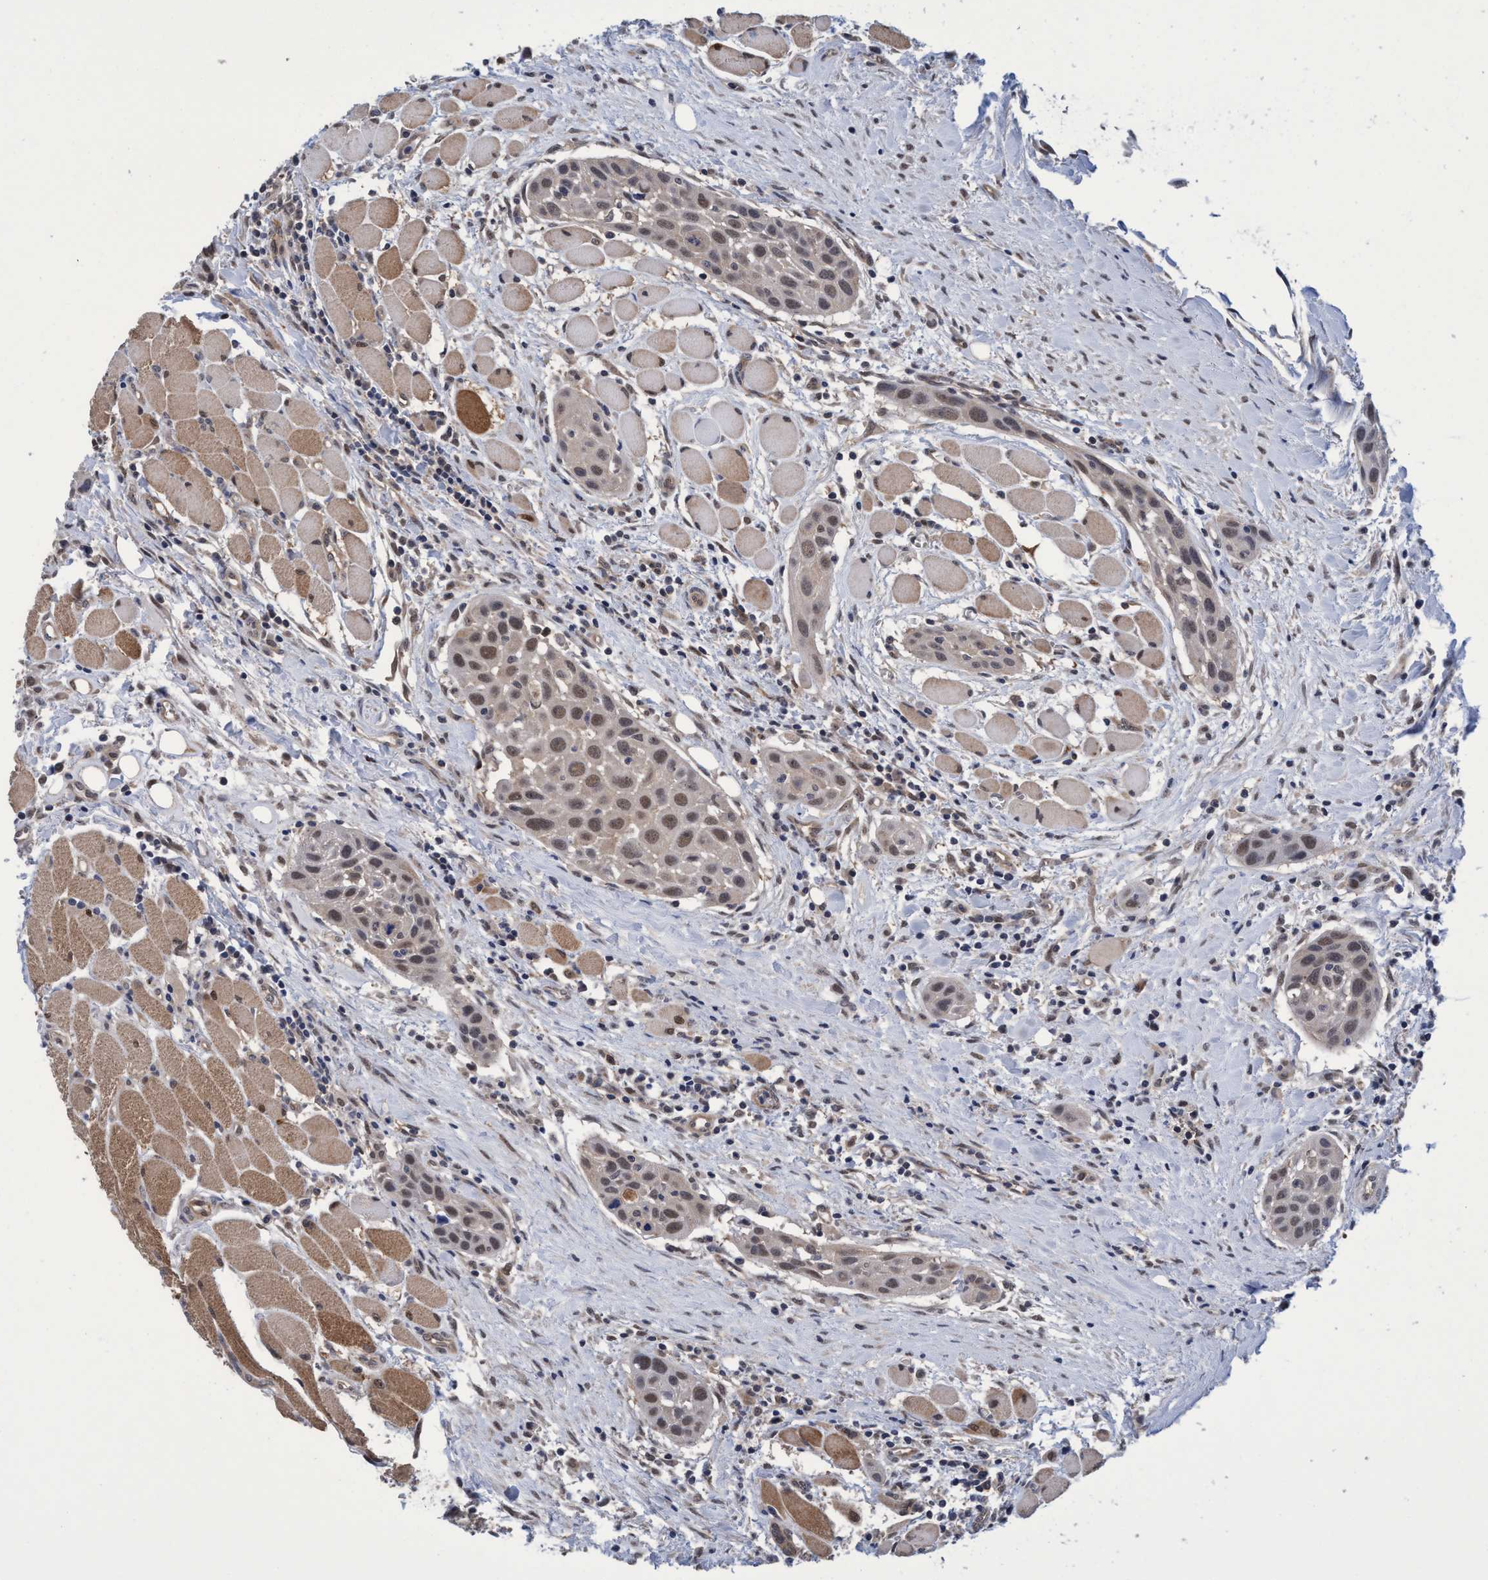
{"staining": {"intensity": "weak", "quantity": ">75%", "location": "cytoplasmic/membranous,nuclear"}, "tissue": "head and neck cancer", "cell_type": "Tumor cells", "image_type": "cancer", "snomed": [{"axis": "morphology", "description": "Squamous cell carcinoma, NOS"}, {"axis": "topography", "description": "Oral tissue"}, {"axis": "topography", "description": "Head-Neck"}], "caption": "Human head and neck squamous cell carcinoma stained with a protein marker demonstrates weak staining in tumor cells.", "gene": "PSMD12", "patient": {"sex": "female", "age": 50}}